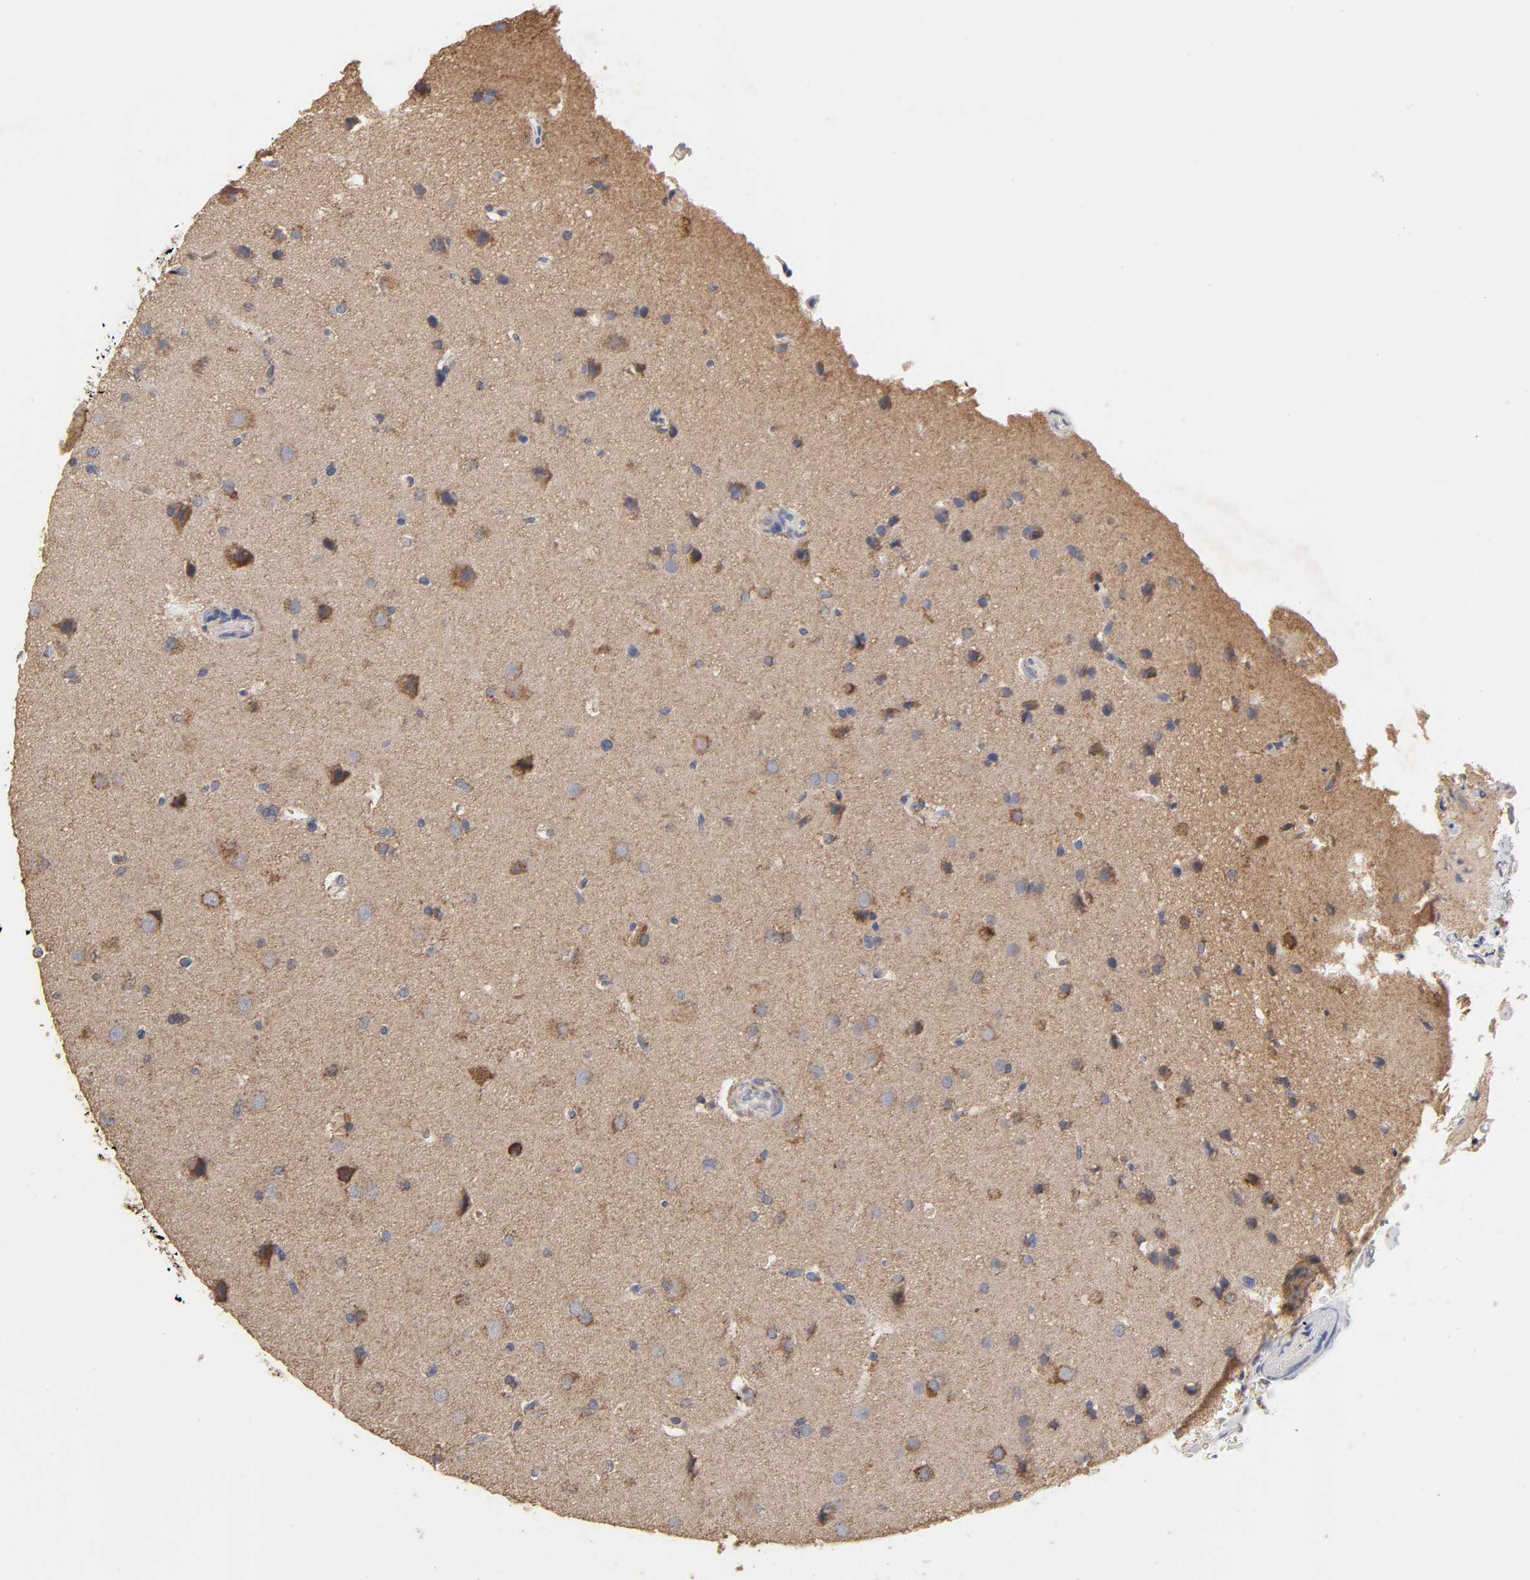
{"staining": {"intensity": "moderate", "quantity": "25%-75%", "location": "cytoplasmic/membranous"}, "tissue": "glioma", "cell_type": "Tumor cells", "image_type": "cancer", "snomed": [{"axis": "morphology", "description": "Glioma, malignant, Low grade"}, {"axis": "topography", "description": "Cerebral cortex"}], "caption": "Protein staining of glioma tissue demonstrates moderate cytoplasmic/membranous positivity in approximately 25%-75% of tumor cells.", "gene": "CYCS", "patient": {"sex": "female", "age": 47}}